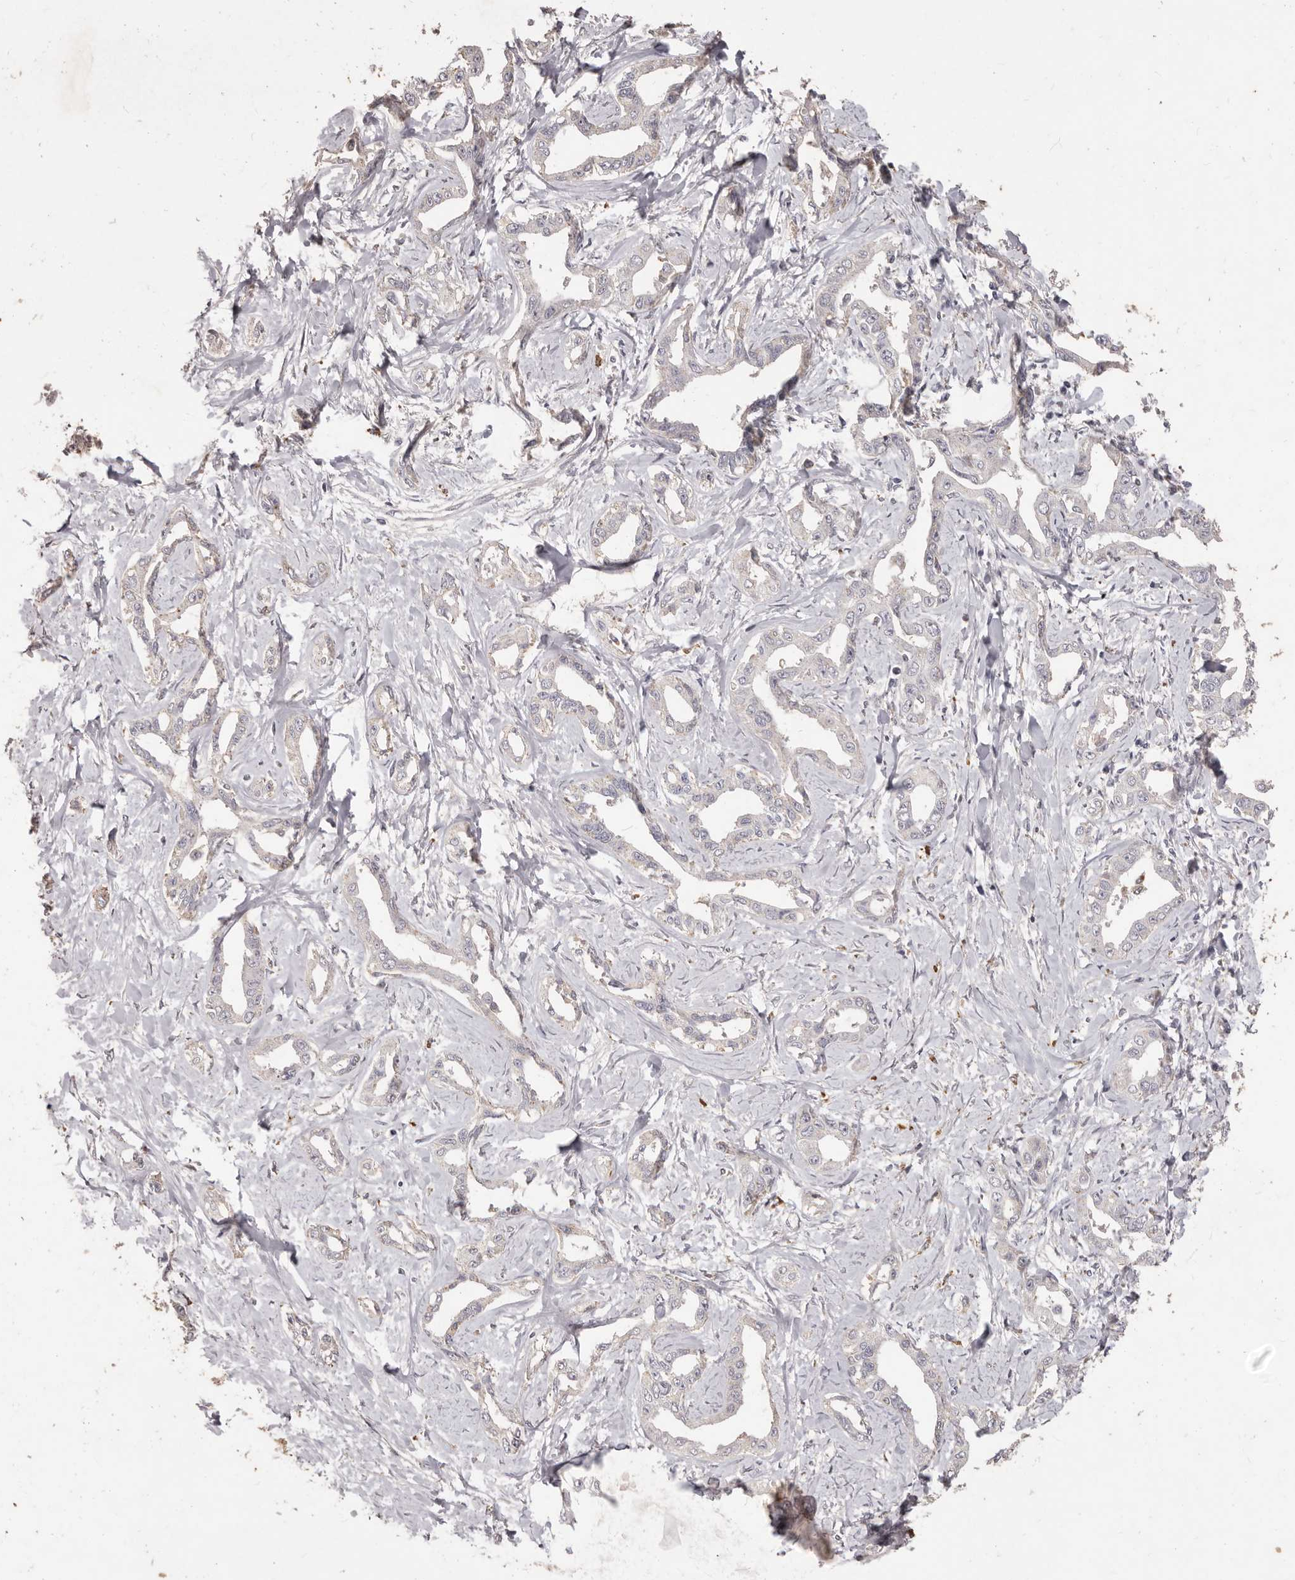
{"staining": {"intensity": "negative", "quantity": "none", "location": "none"}, "tissue": "liver cancer", "cell_type": "Tumor cells", "image_type": "cancer", "snomed": [{"axis": "morphology", "description": "Cholangiocarcinoma"}, {"axis": "topography", "description": "Liver"}], "caption": "A high-resolution photomicrograph shows immunohistochemistry staining of liver cancer, which shows no significant staining in tumor cells.", "gene": "PRSS27", "patient": {"sex": "male", "age": 59}}